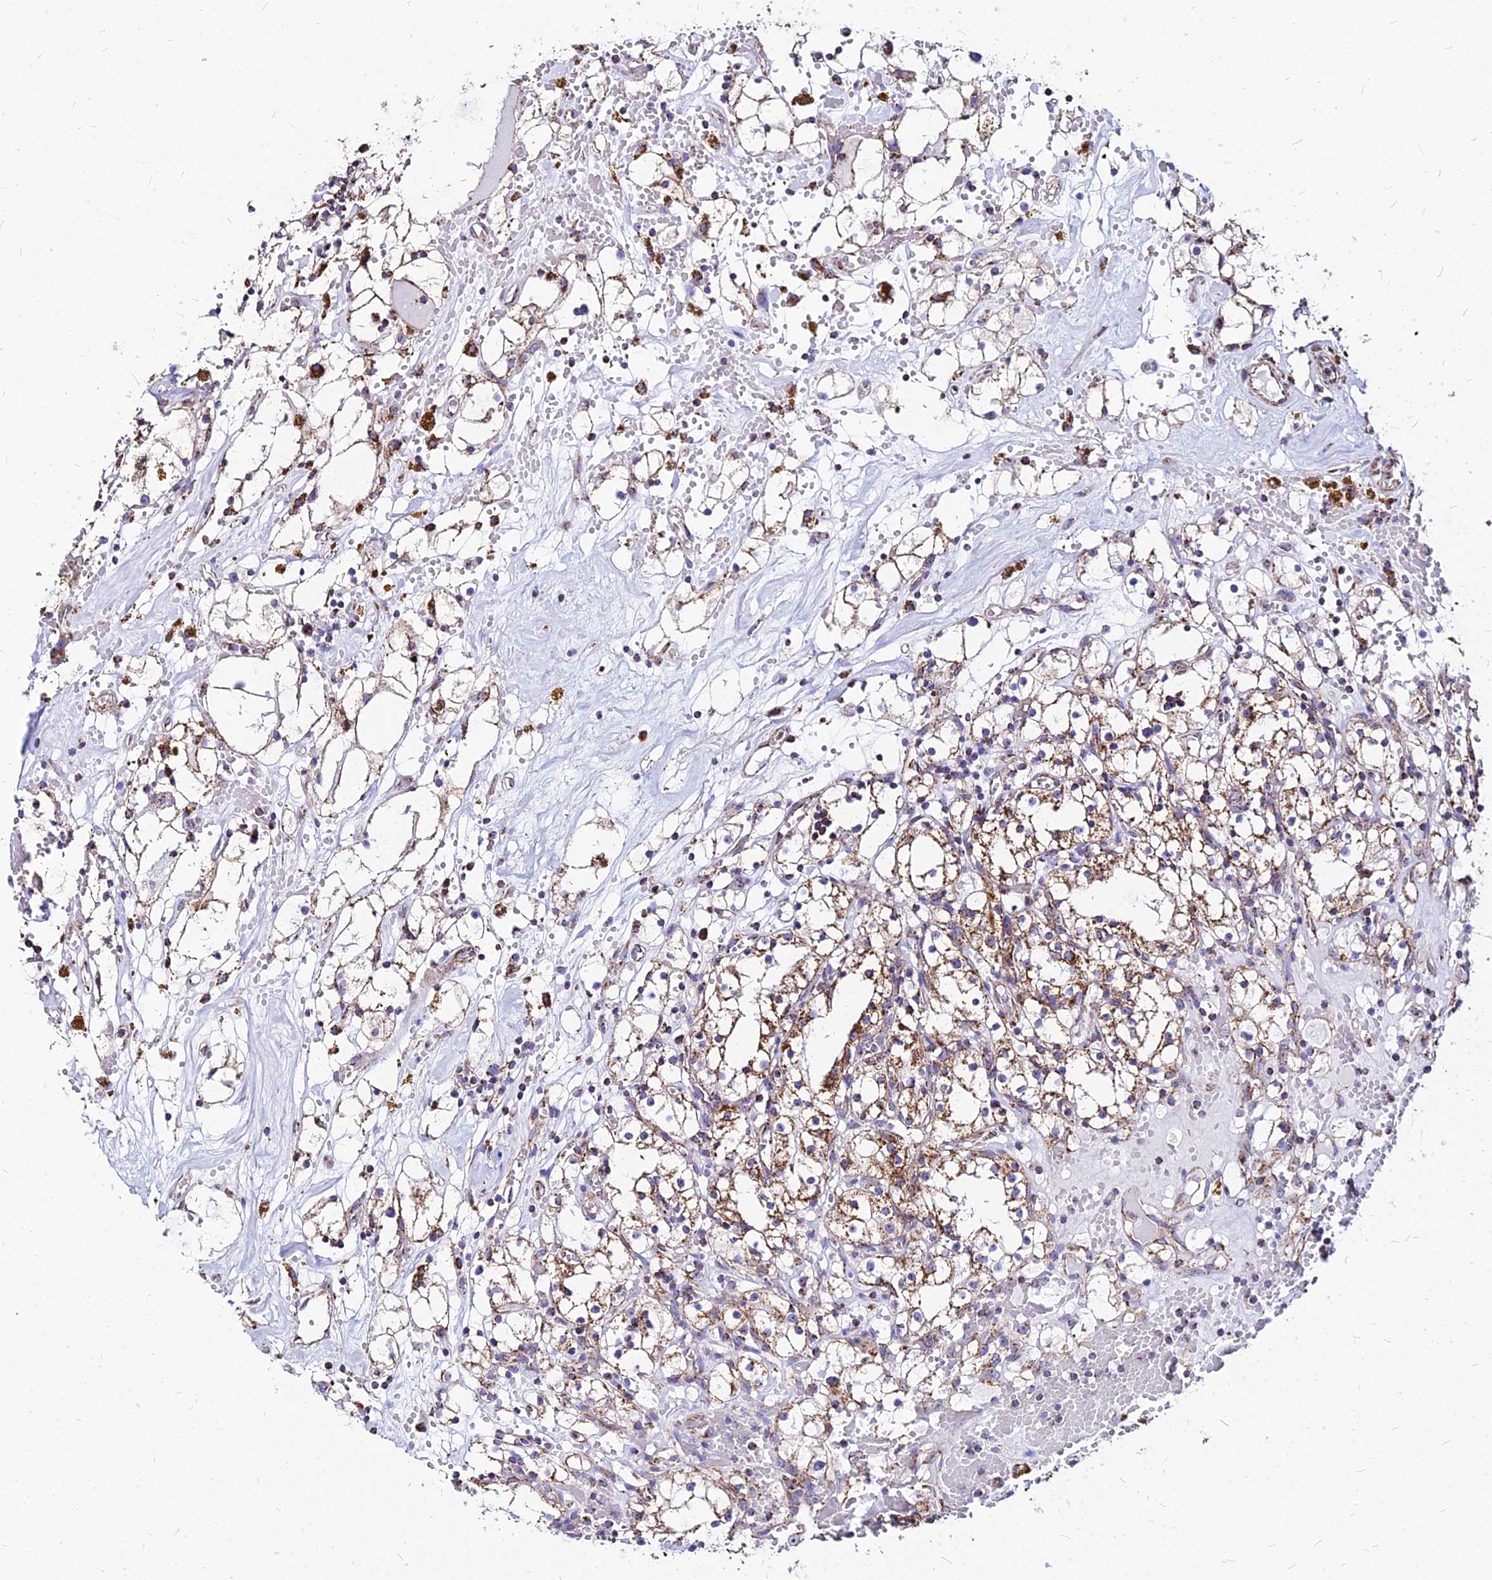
{"staining": {"intensity": "moderate", "quantity": ">75%", "location": "cytoplasmic/membranous"}, "tissue": "renal cancer", "cell_type": "Tumor cells", "image_type": "cancer", "snomed": [{"axis": "morphology", "description": "Adenocarcinoma, NOS"}, {"axis": "topography", "description": "Kidney"}], "caption": "Brown immunohistochemical staining in human renal cancer shows moderate cytoplasmic/membranous expression in approximately >75% of tumor cells.", "gene": "DLD", "patient": {"sex": "male", "age": 56}}